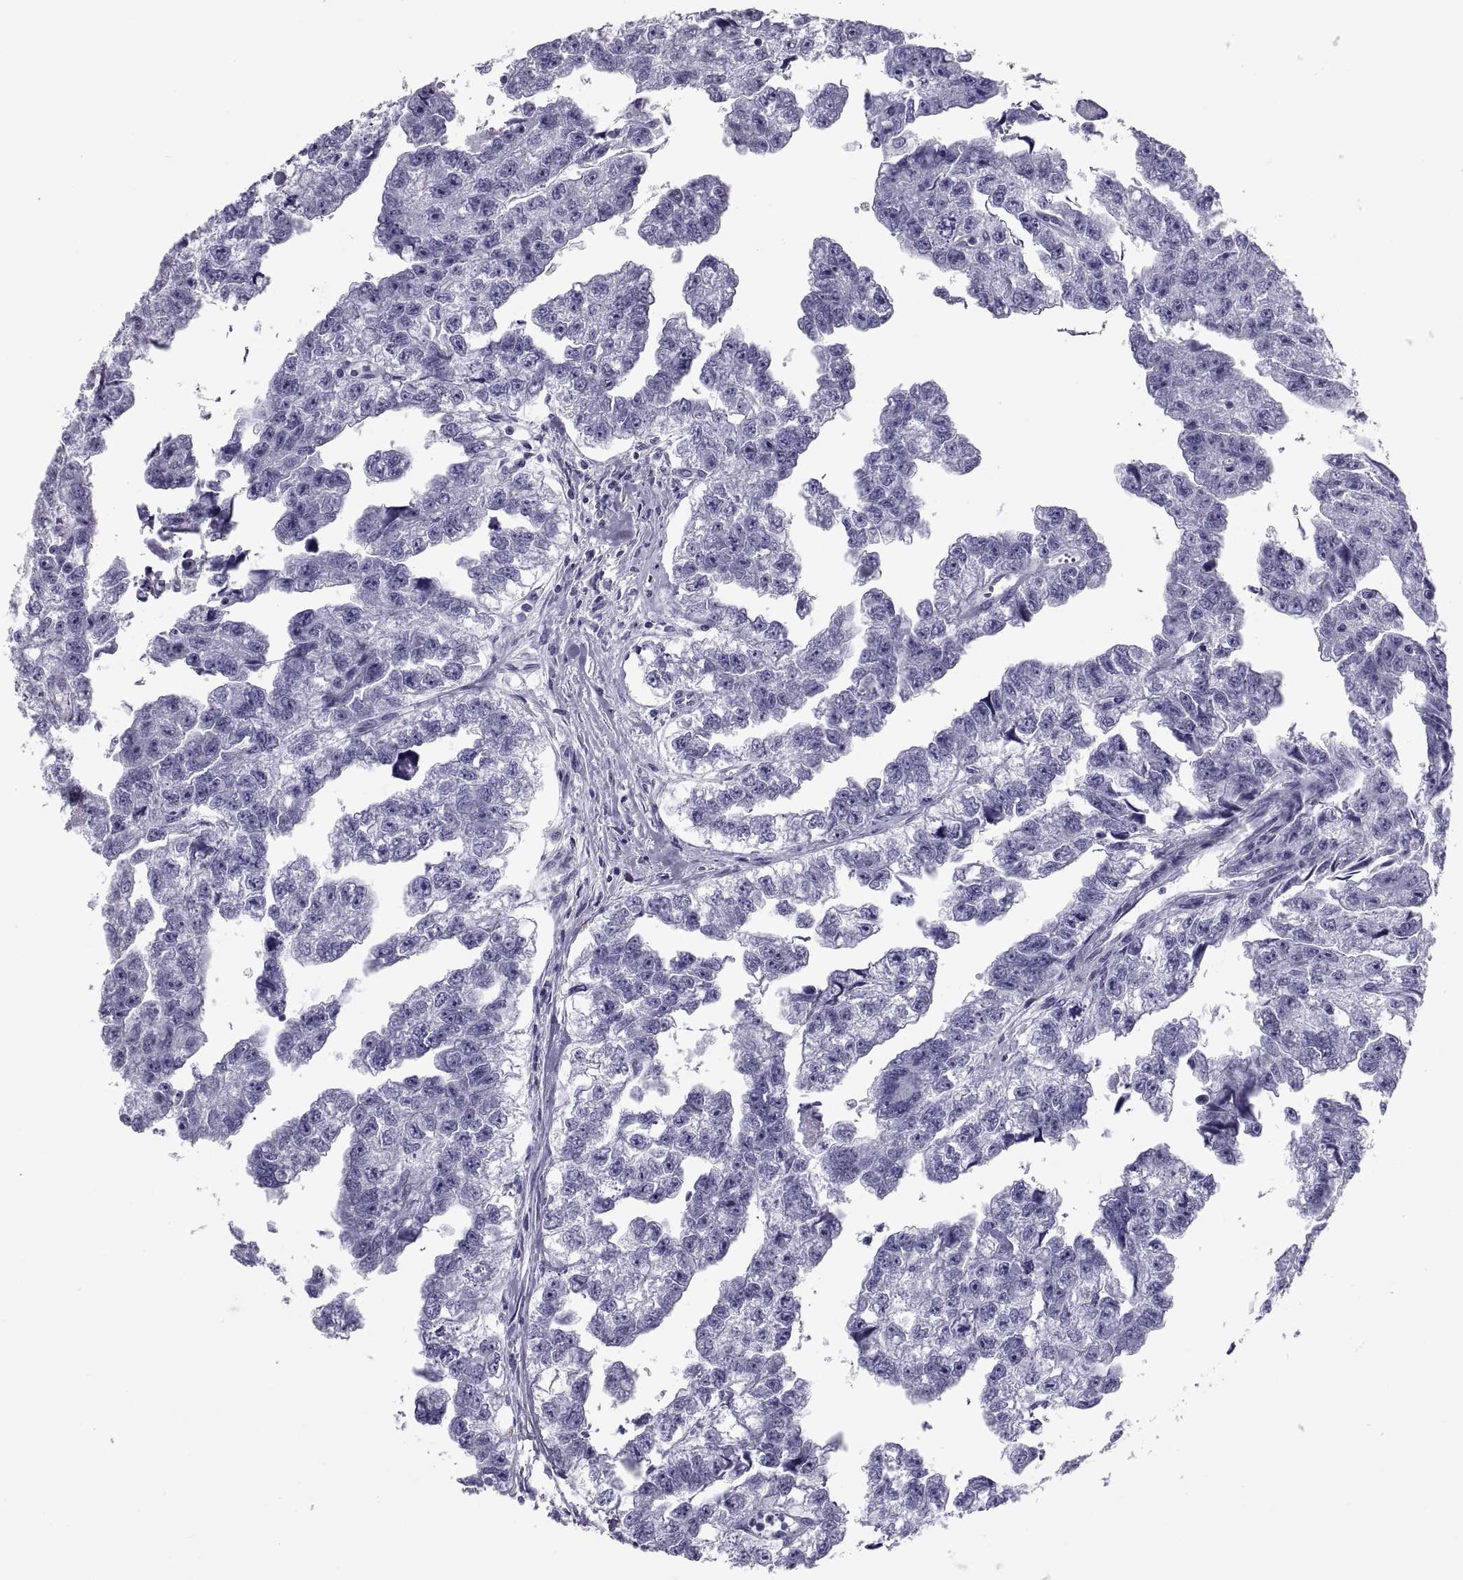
{"staining": {"intensity": "negative", "quantity": "none", "location": "none"}, "tissue": "testis cancer", "cell_type": "Tumor cells", "image_type": "cancer", "snomed": [{"axis": "morphology", "description": "Carcinoma, Embryonal, NOS"}, {"axis": "morphology", "description": "Teratoma, malignant, NOS"}, {"axis": "topography", "description": "Testis"}], "caption": "A high-resolution photomicrograph shows immunohistochemistry (IHC) staining of testis malignant teratoma, which exhibits no significant expression in tumor cells.", "gene": "DEFB129", "patient": {"sex": "male", "age": 44}}